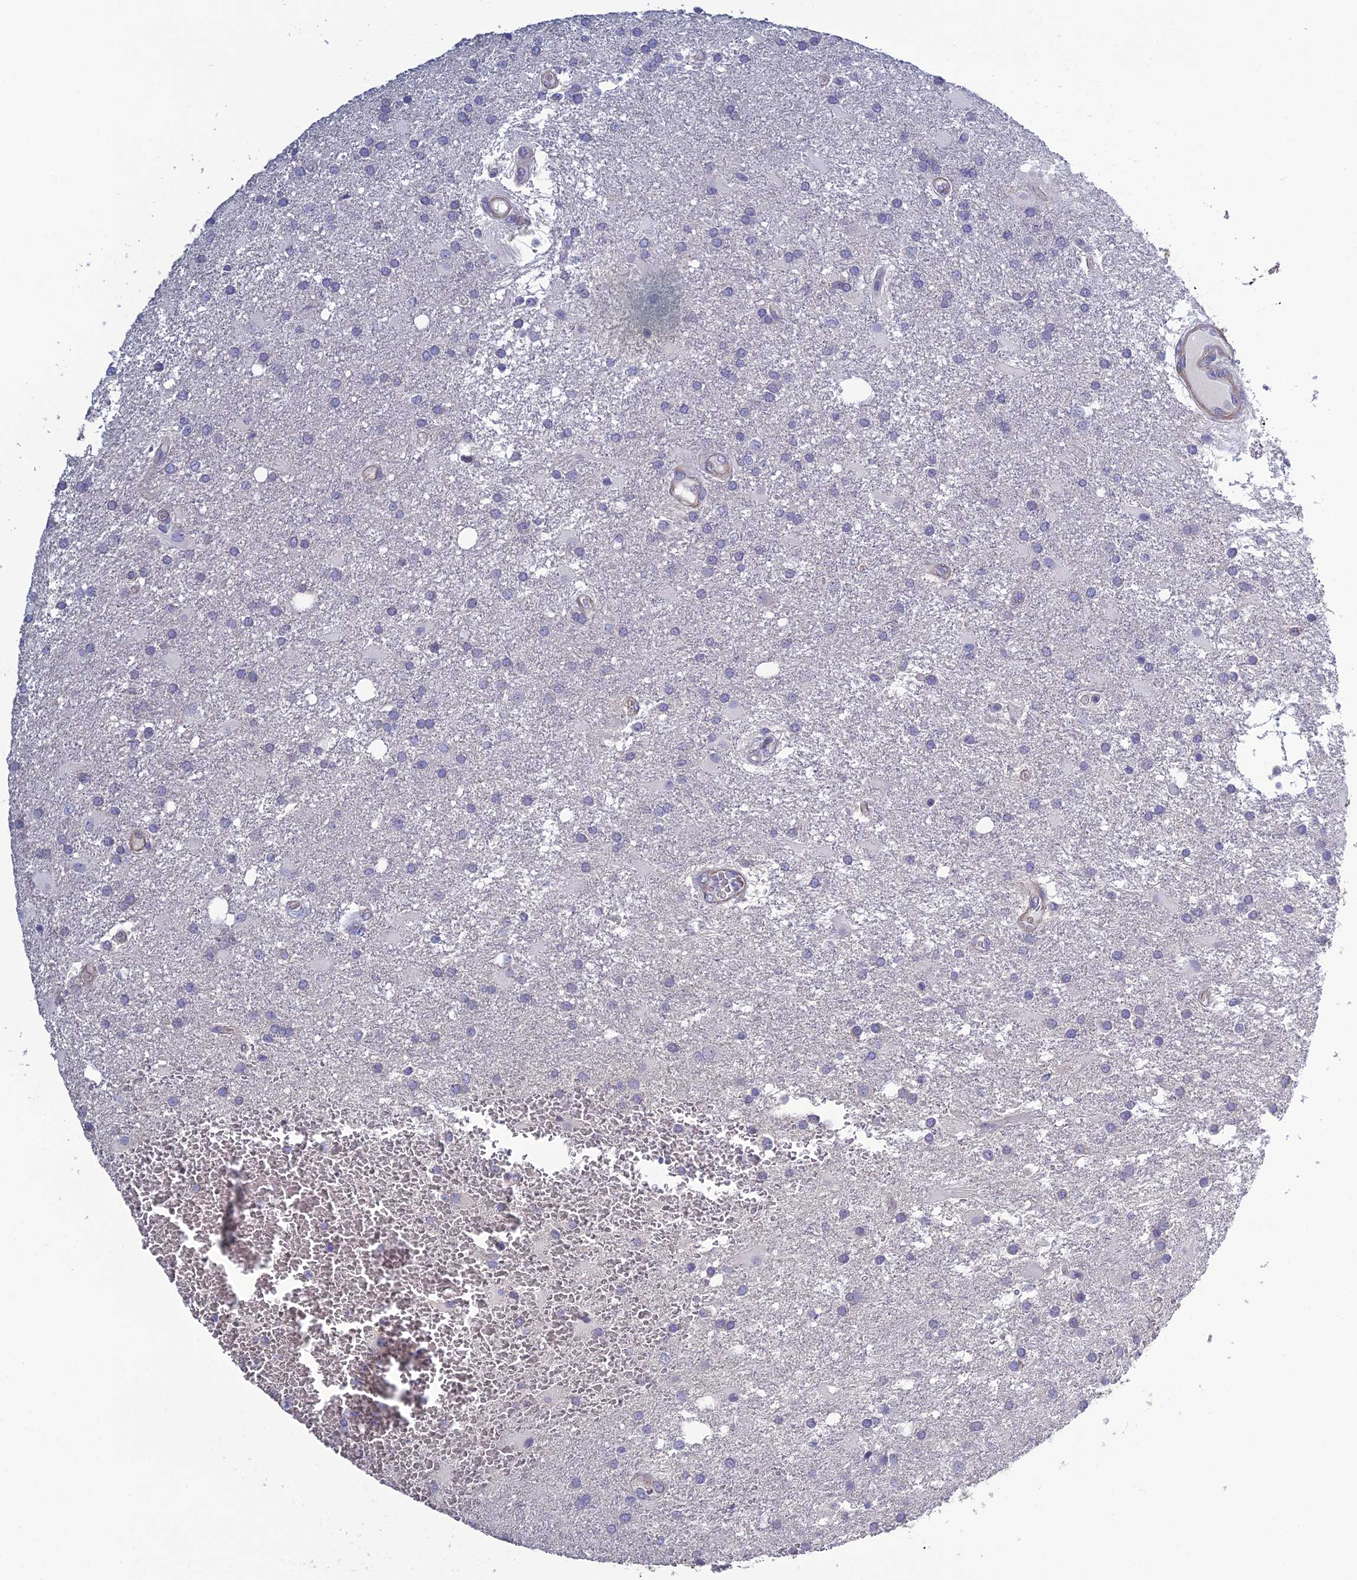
{"staining": {"intensity": "negative", "quantity": "none", "location": "none"}, "tissue": "glioma", "cell_type": "Tumor cells", "image_type": "cancer", "snomed": [{"axis": "morphology", "description": "Glioma, malignant, Low grade"}, {"axis": "topography", "description": "Brain"}], "caption": "A high-resolution micrograph shows immunohistochemistry (IHC) staining of malignant glioma (low-grade), which exhibits no significant positivity in tumor cells.", "gene": "LZTS2", "patient": {"sex": "male", "age": 66}}